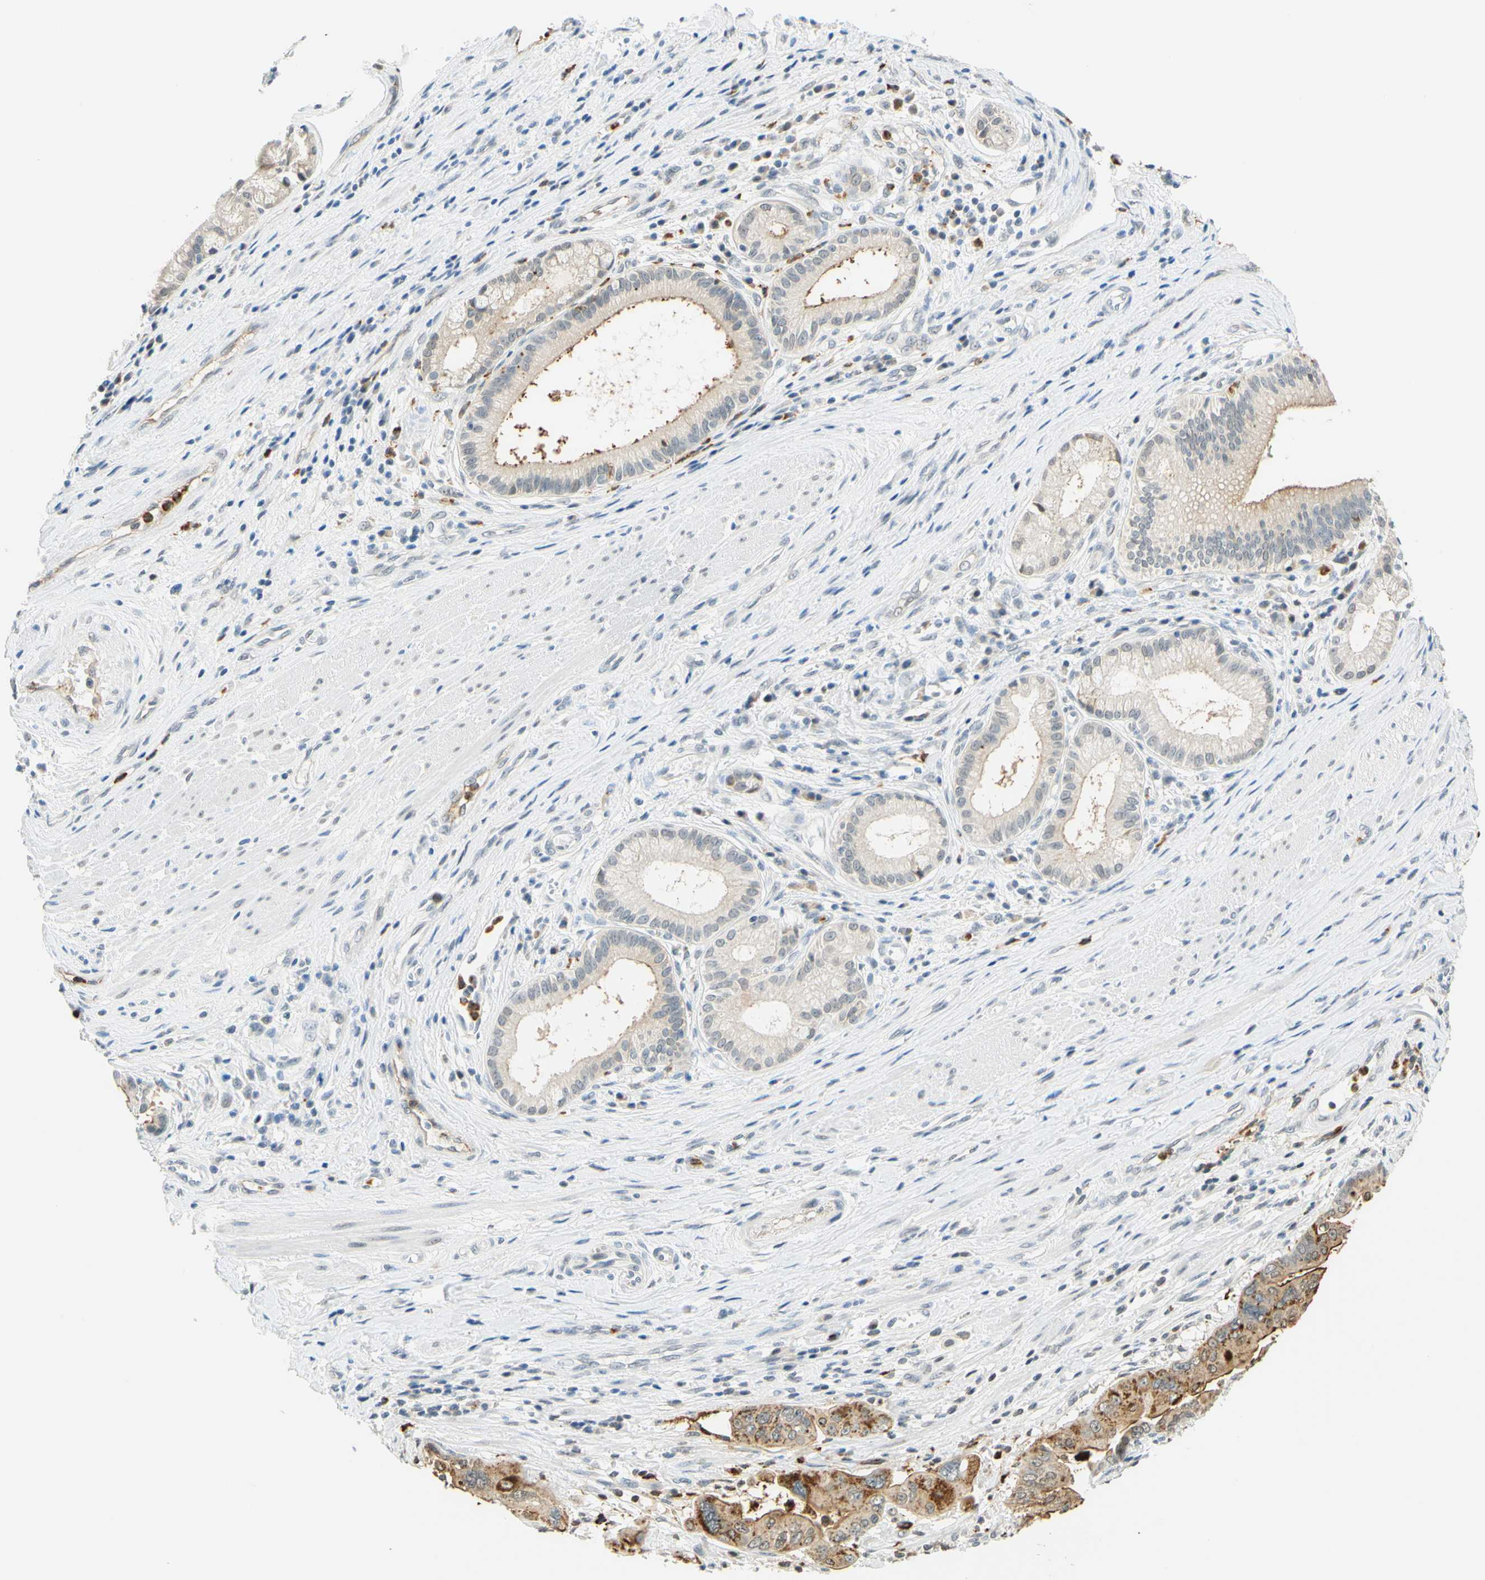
{"staining": {"intensity": "moderate", "quantity": ">75%", "location": "cytoplasmic/membranous"}, "tissue": "pancreatic cancer", "cell_type": "Tumor cells", "image_type": "cancer", "snomed": [{"axis": "morphology", "description": "Adenocarcinoma, NOS"}, {"axis": "topography", "description": "Pancreas"}], "caption": "IHC (DAB) staining of adenocarcinoma (pancreatic) shows moderate cytoplasmic/membranous protein expression in approximately >75% of tumor cells. The staining is performed using DAB brown chromogen to label protein expression. The nuclei are counter-stained blue using hematoxylin.", "gene": "TREM2", "patient": {"sex": "female", "age": 75}}